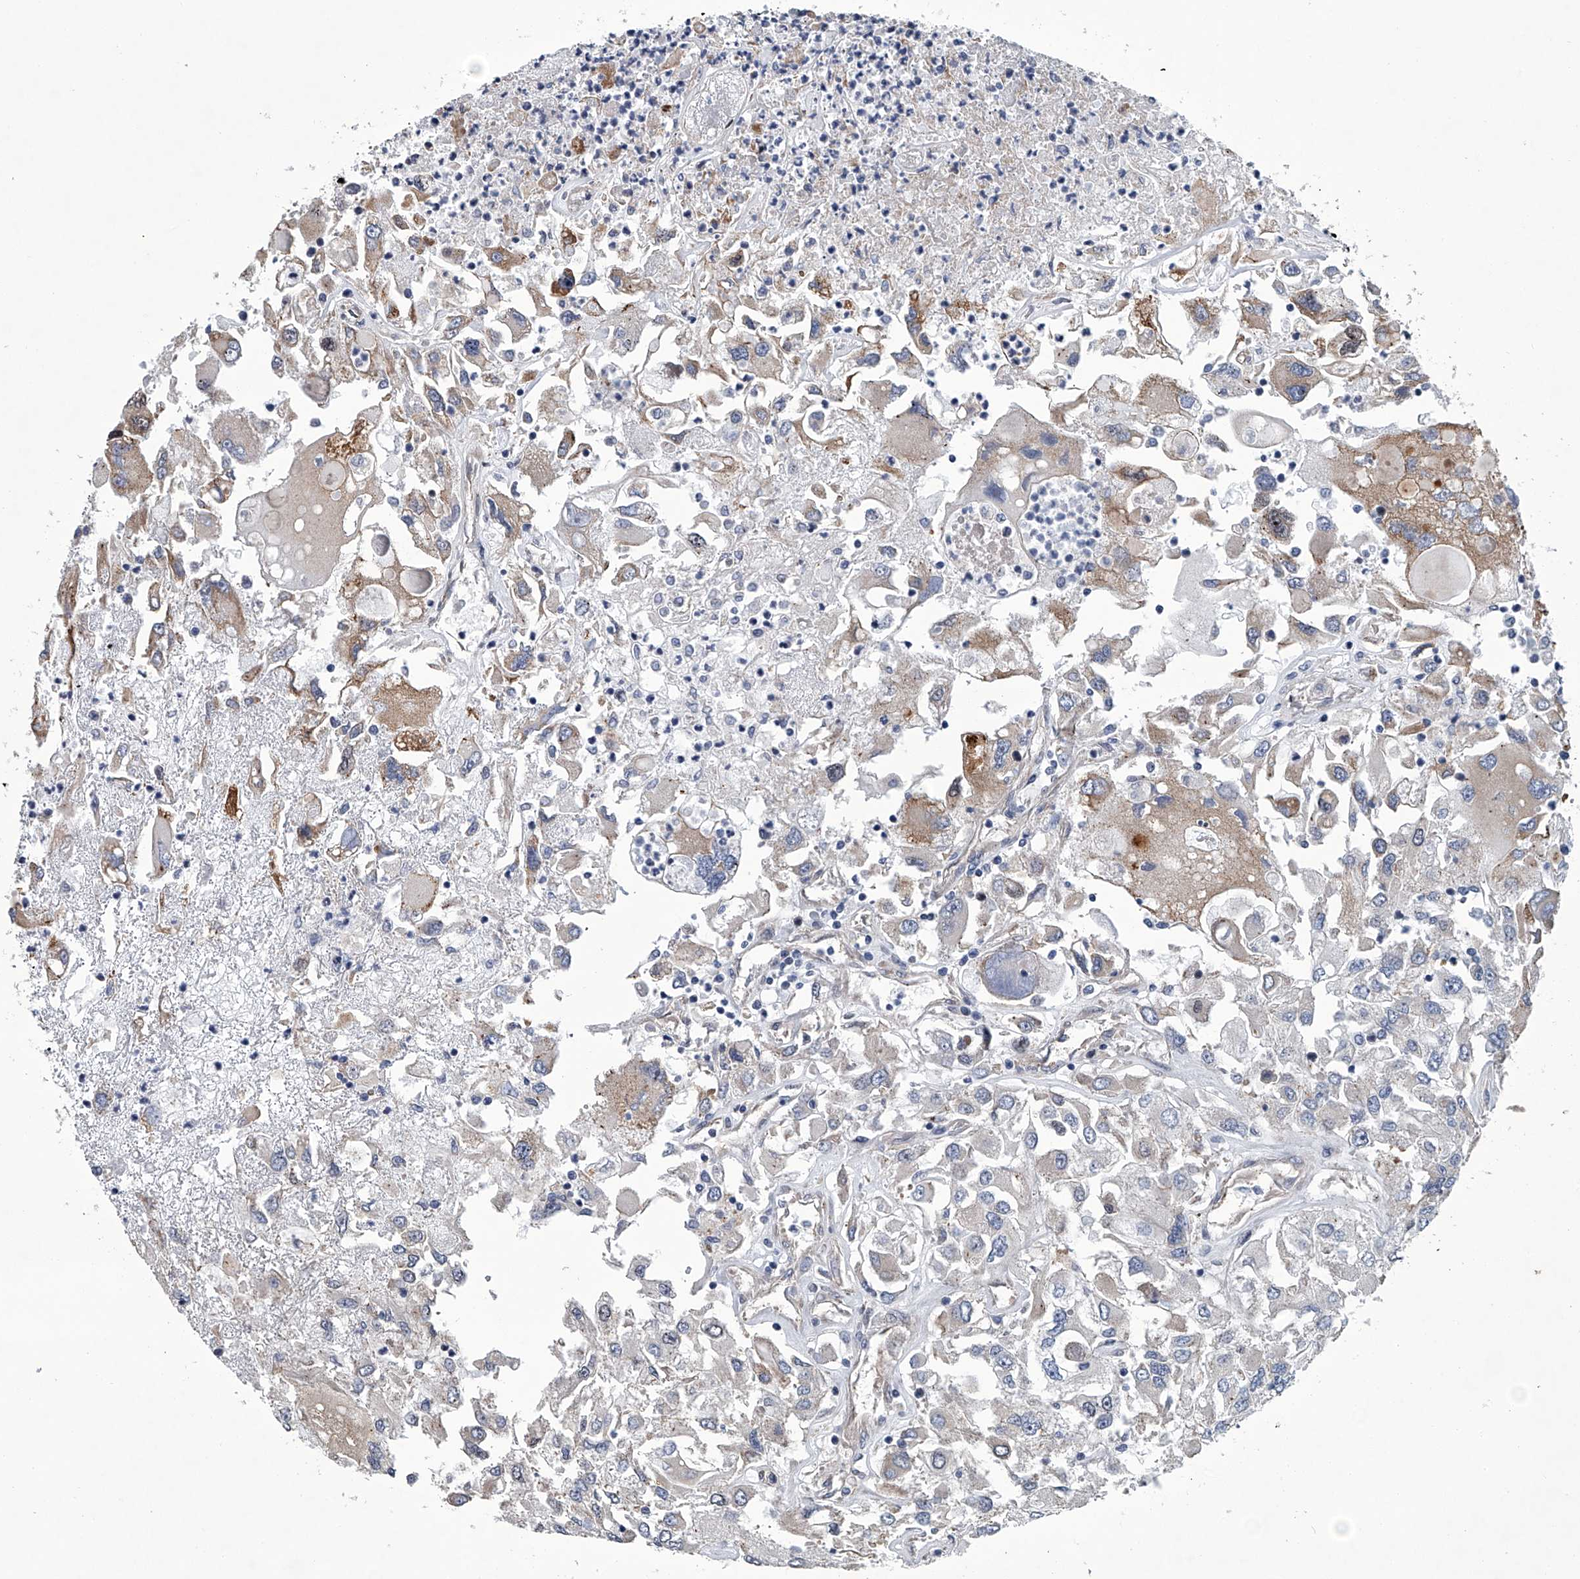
{"staining": {"intensity": "weak", "quantity": "<25%", "location": "cytoplasmic/membranous"}, "tissue": "renal cancer", "cell_type": "Tumor cells", "image_type": "cancer", "snomed": [{"axis": "morphology", "description": "Adenocarcinoma, NOS"}, {"axis": "topography", "description": "Kidney"}], "caption": "High power microscopy photomicrograph of an IHC photomicrograph of adenocarcinoma (renal), revealing no significant positivity in tumor cells.", "gene": "ABCG1", "patient": {"sex": "female", "age": 52}}